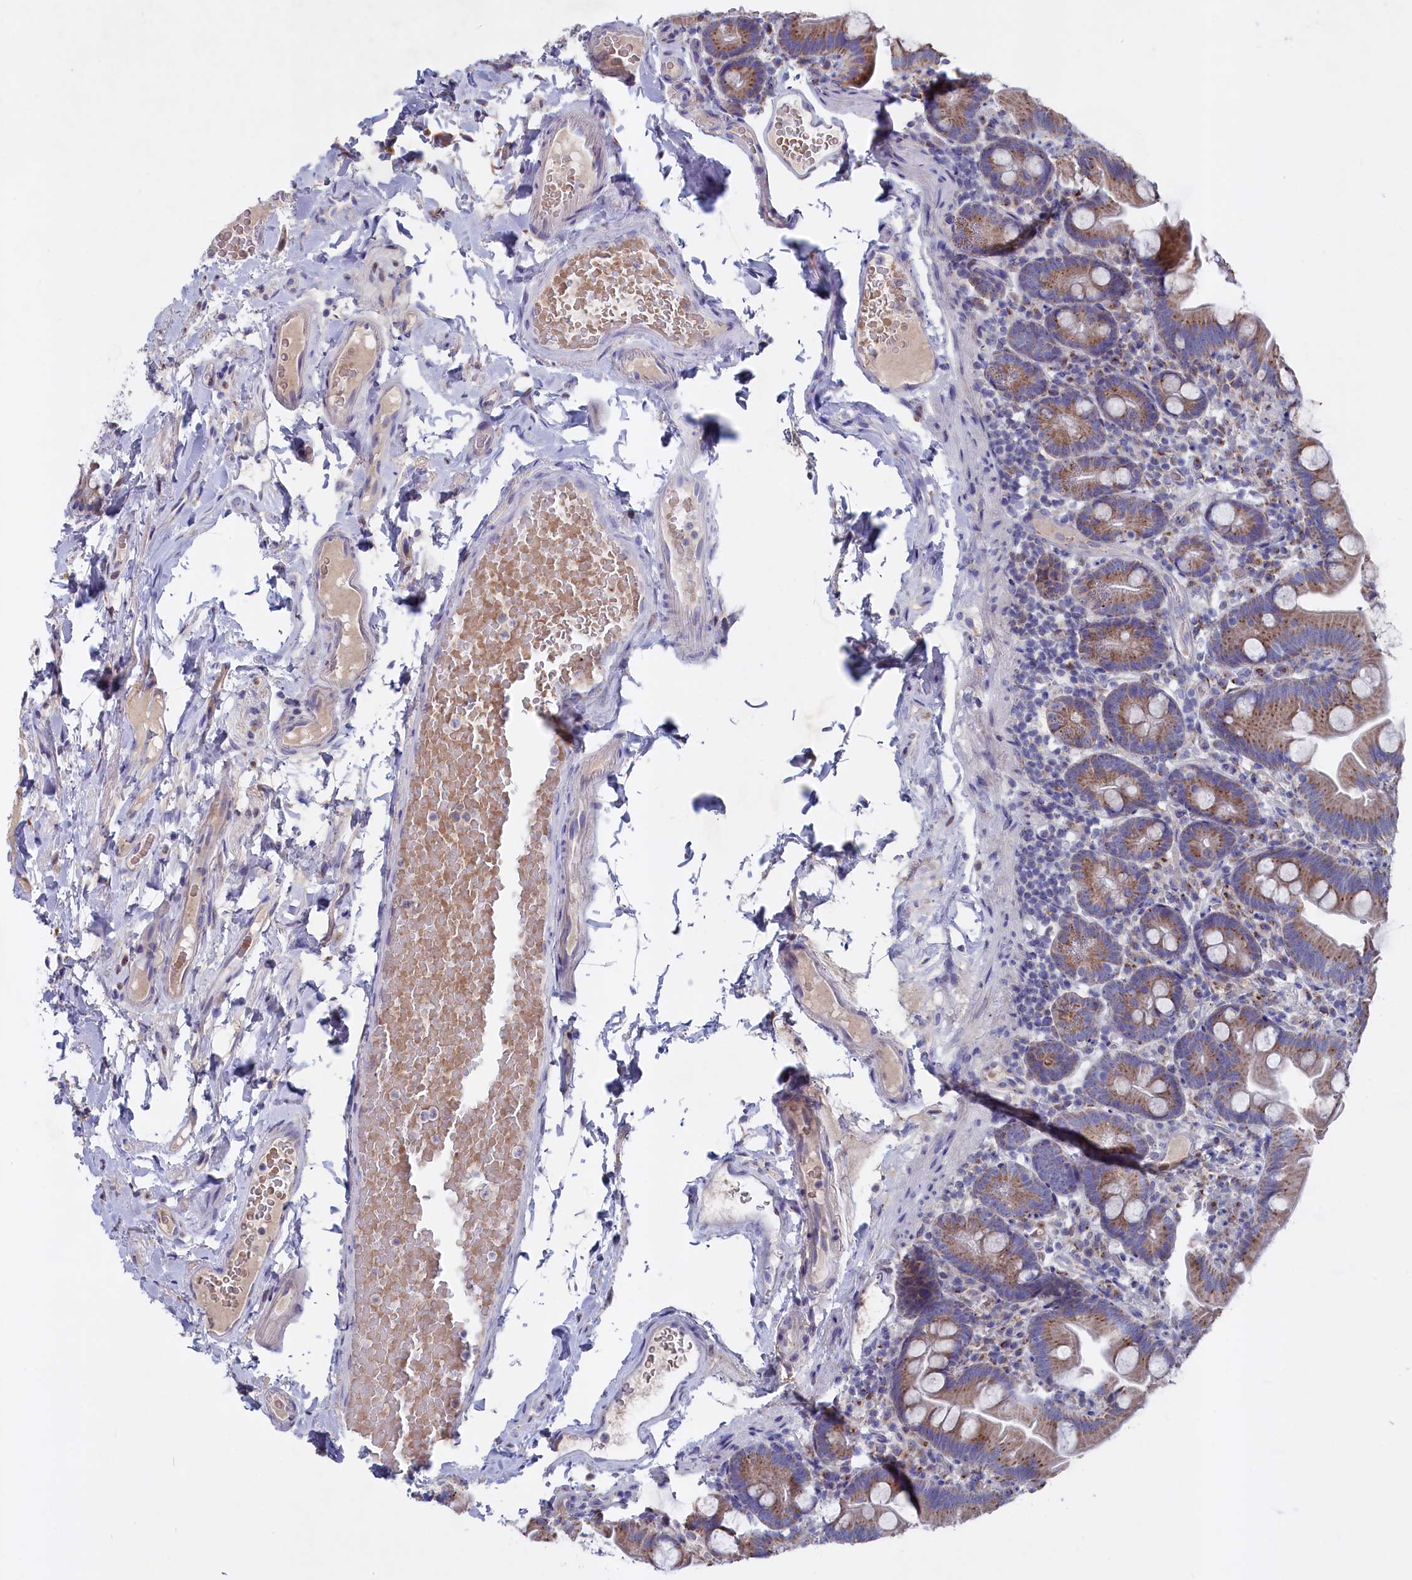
{"staining": {"intensity": "moderate", "quantity": "25%-75%", "location": "cytoplasmic/membranous"}, "tissue": "small intestine", "cell_type": "Glandular cells", "image_type": "normal", "snomed": [{"axis": "morphology", "description": "Normal tissue, NOS"}, {"axis": "topography", "description": "Small intestine"}], "caption": "Moderate cytoplasmic/membranous protein expression is seen in about 25%-75% of glandular cells in small intestine. The protein is shown in brown color, while the nuclei are stained blue.", "gene": "GPR108", "patient": {"sex": "female", "age": 68}}